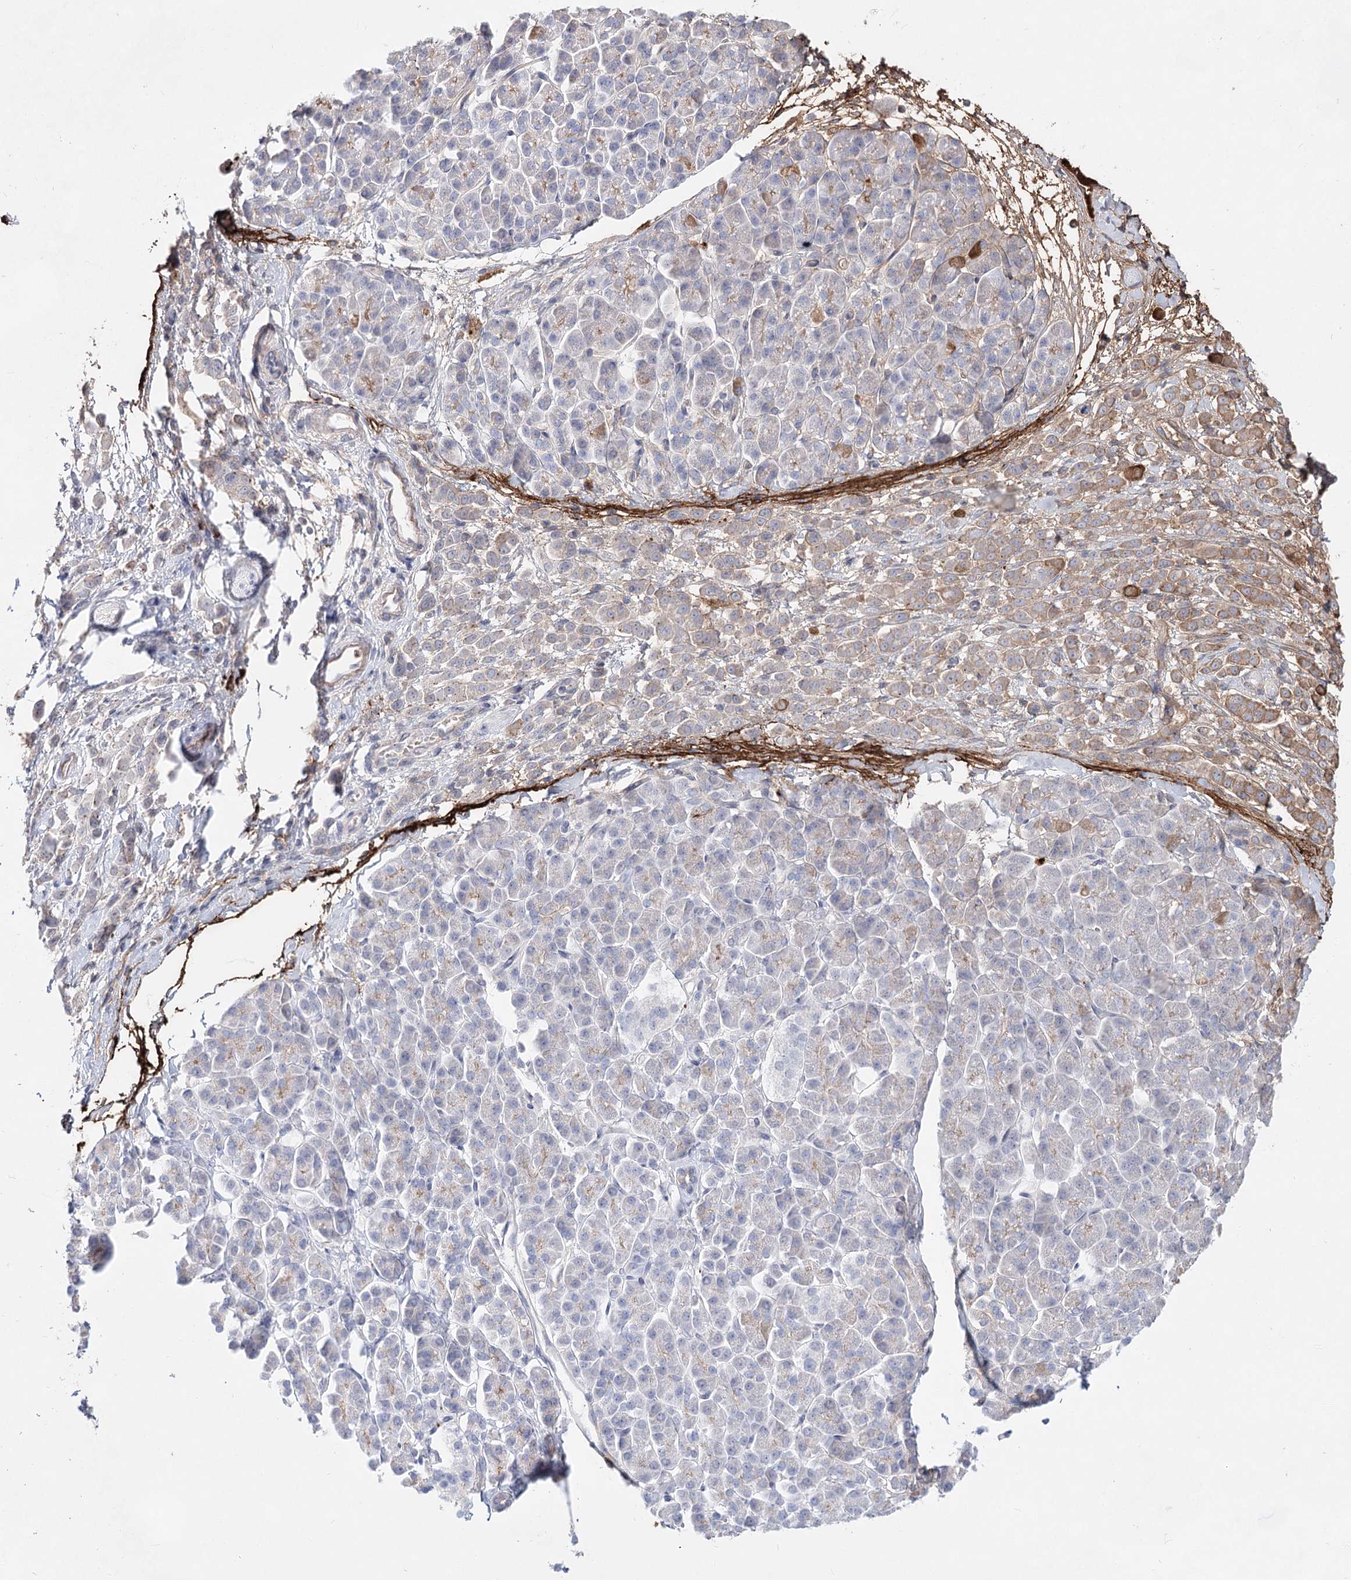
{"staining": {"intensity": "weak", "quantity": ">75%", "location": "cytoplasmic/membranous"}, "tissue": "pancreatic cancer", "cell_type": "Tumor cells", "image_type": "cancer", "snomed": [{"axis": "morphology", "description": "Normal tissue, NOS"}, {"axis": "morphology", "description": "Adenocarcinoma, NOS"}, {"axis": "topography", "description": "Pancreas"}], "caption": "Pancreatic cancer stained with IHC shows weak cytoplasmic/membranous positivity in about >75% of tumor cells. The protein is stained brown, and the nuclei are stained in blue (DAB (3,3'-diaminobenzidine) IHC with brightfield microscopy, high magnification).", "gene": "TASOR2", "patient": {"sex": "female", "age": 64}}